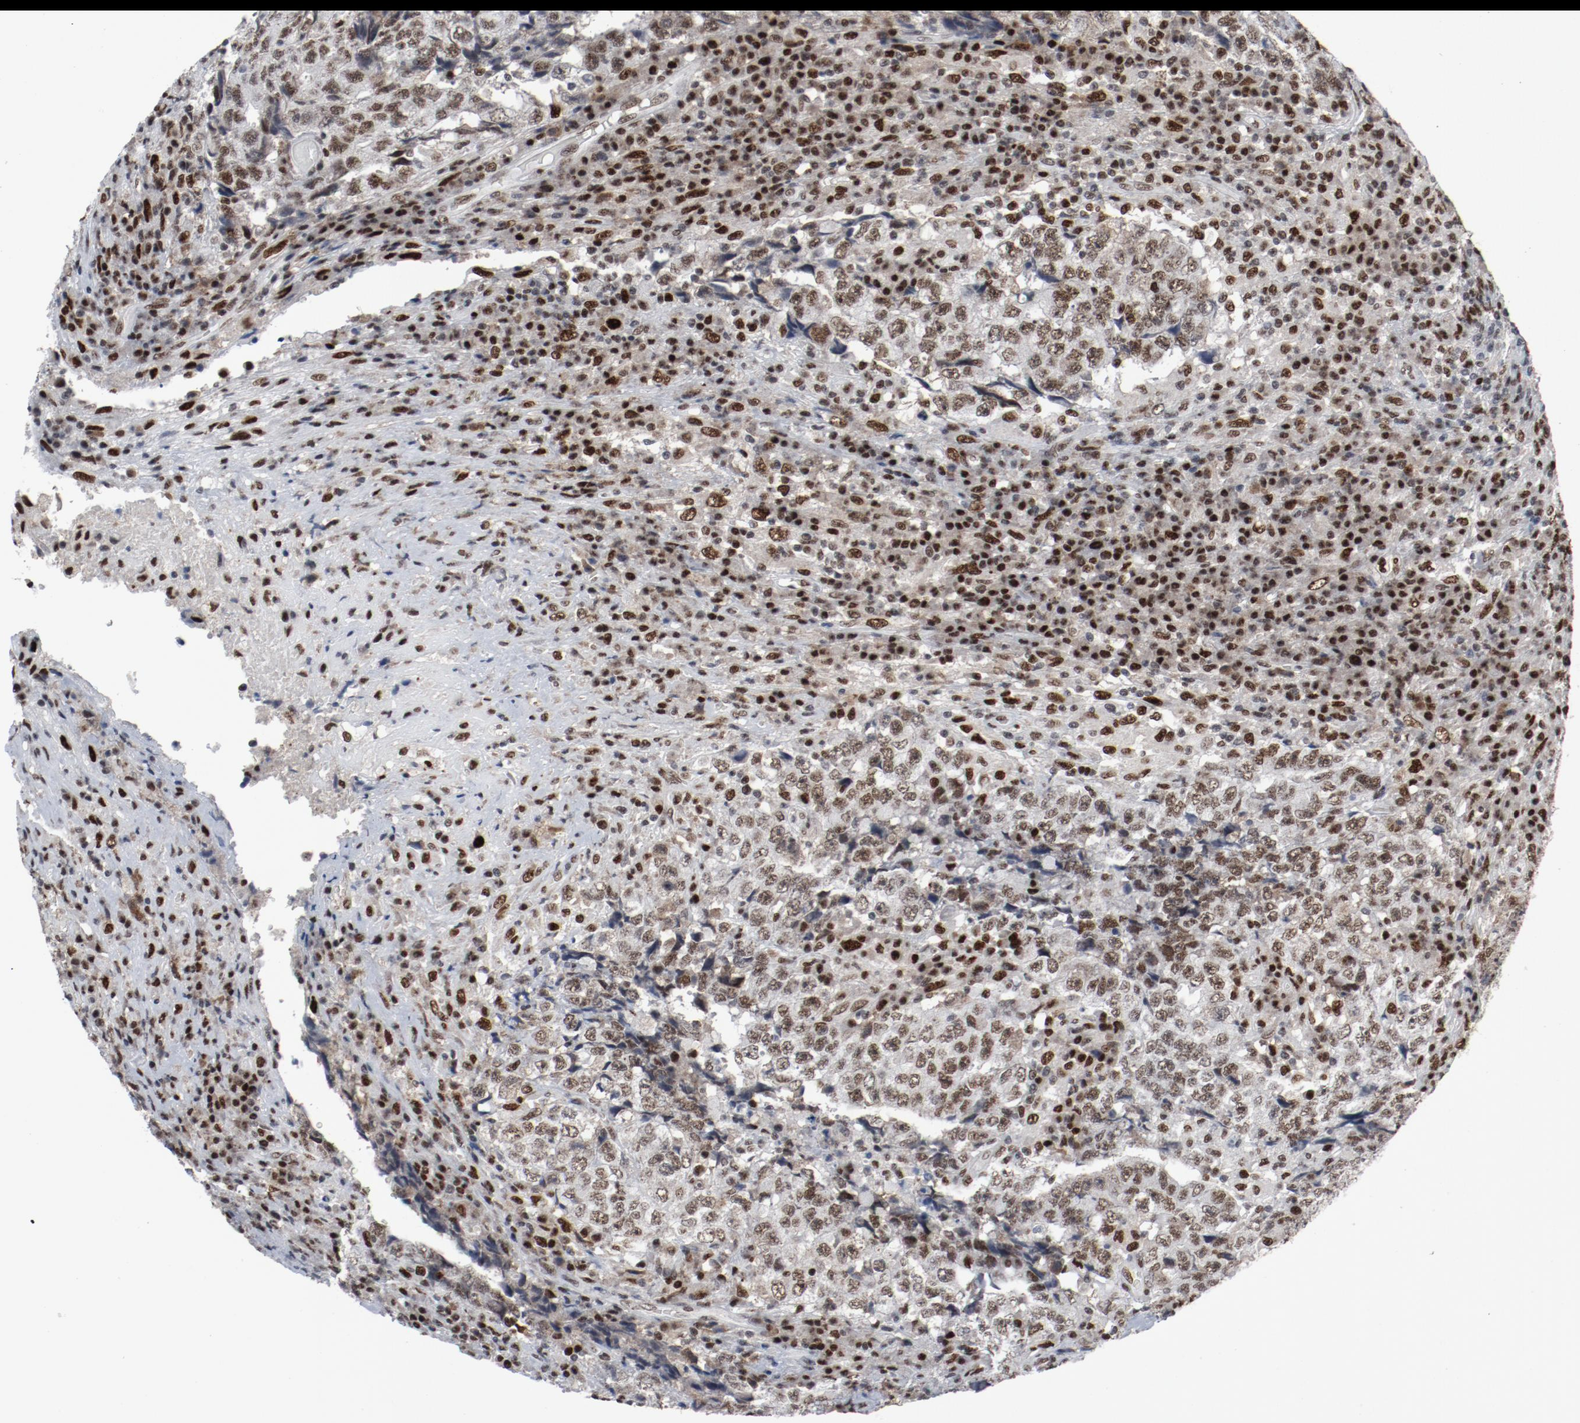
{"staining": {"intensity": "strong", "quantity": ">75%", "location": "nuclear"}, "tissue": "testis cancer", "cell_type": "Tumor cells", "image_type": "cancer", "snomed": [{"axis": "morphology", "description": "Necrosis, NOS"}, {"axis": "morphology", "description": "Carcinoma, Embryonal, NOS"}, {"axis": "topography", "description": "Testis"}], "caption": "A photomicrograph of human testis cancer stained for a protein shows strong nuclear brown staining in tumor cells.", "gene": "JMJD6", "patient": {"sex": "male", "age": 19}}